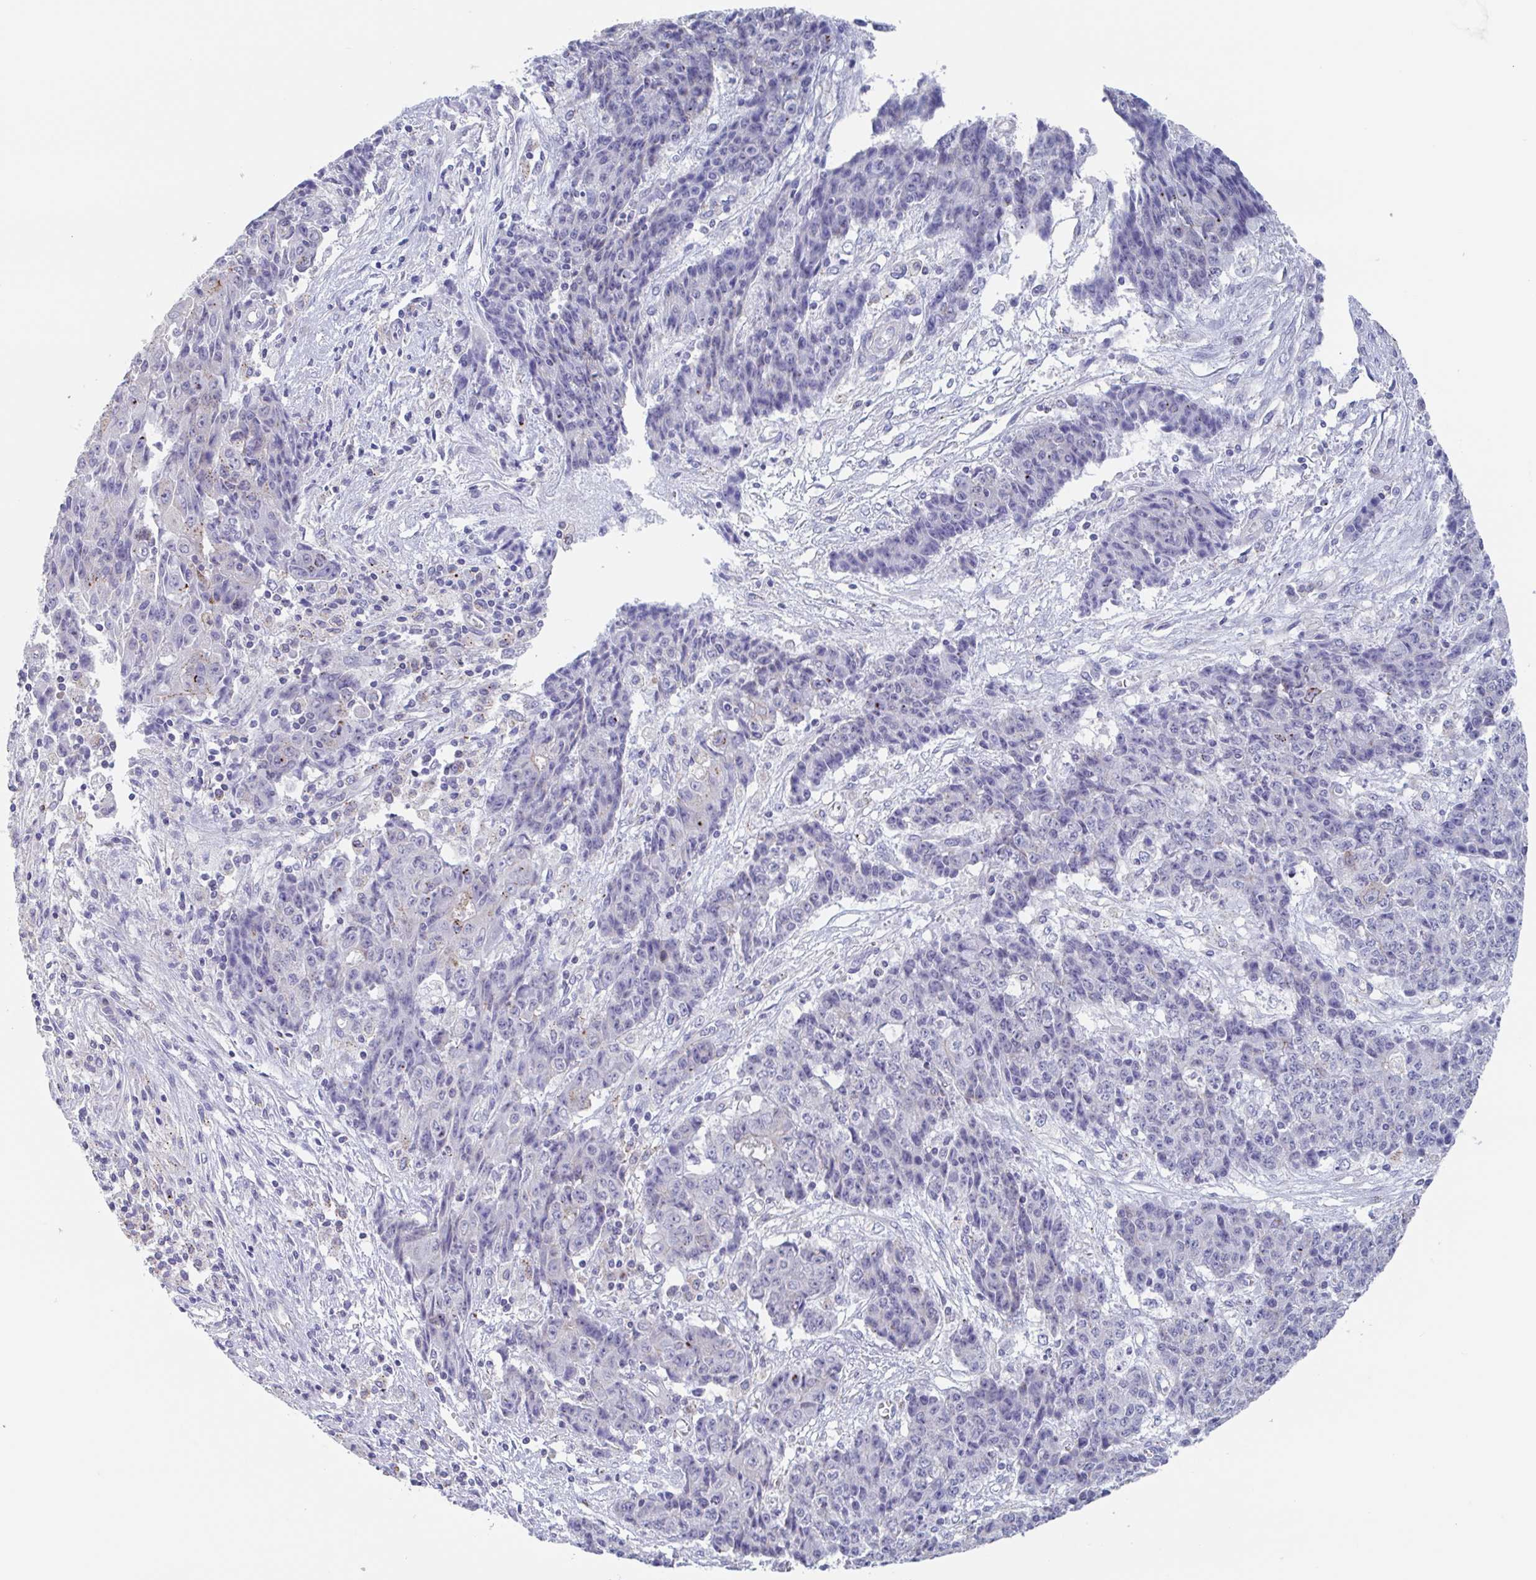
{"staining": {"intensity": "moderate", "quantity": "<25%", "location": "cytoplasmic/membranous"}, "tissue": "ovarian cancer", "cell_type": "Tumor cells", "image_type": "cancer", "snomed": [{"axis": "morphology", "description": "Carcinoma, endometroid"}, {"axis": "topography", "description": "Ovary"}], "caption": "Immunohistochemical staining of ovarian cancer reveals moderate cytoplasmic/membranous protein staining in approximately <25% of tumor cells.", "gene": "CHMP5", "patient": {"sex": "female", "age": 42}}